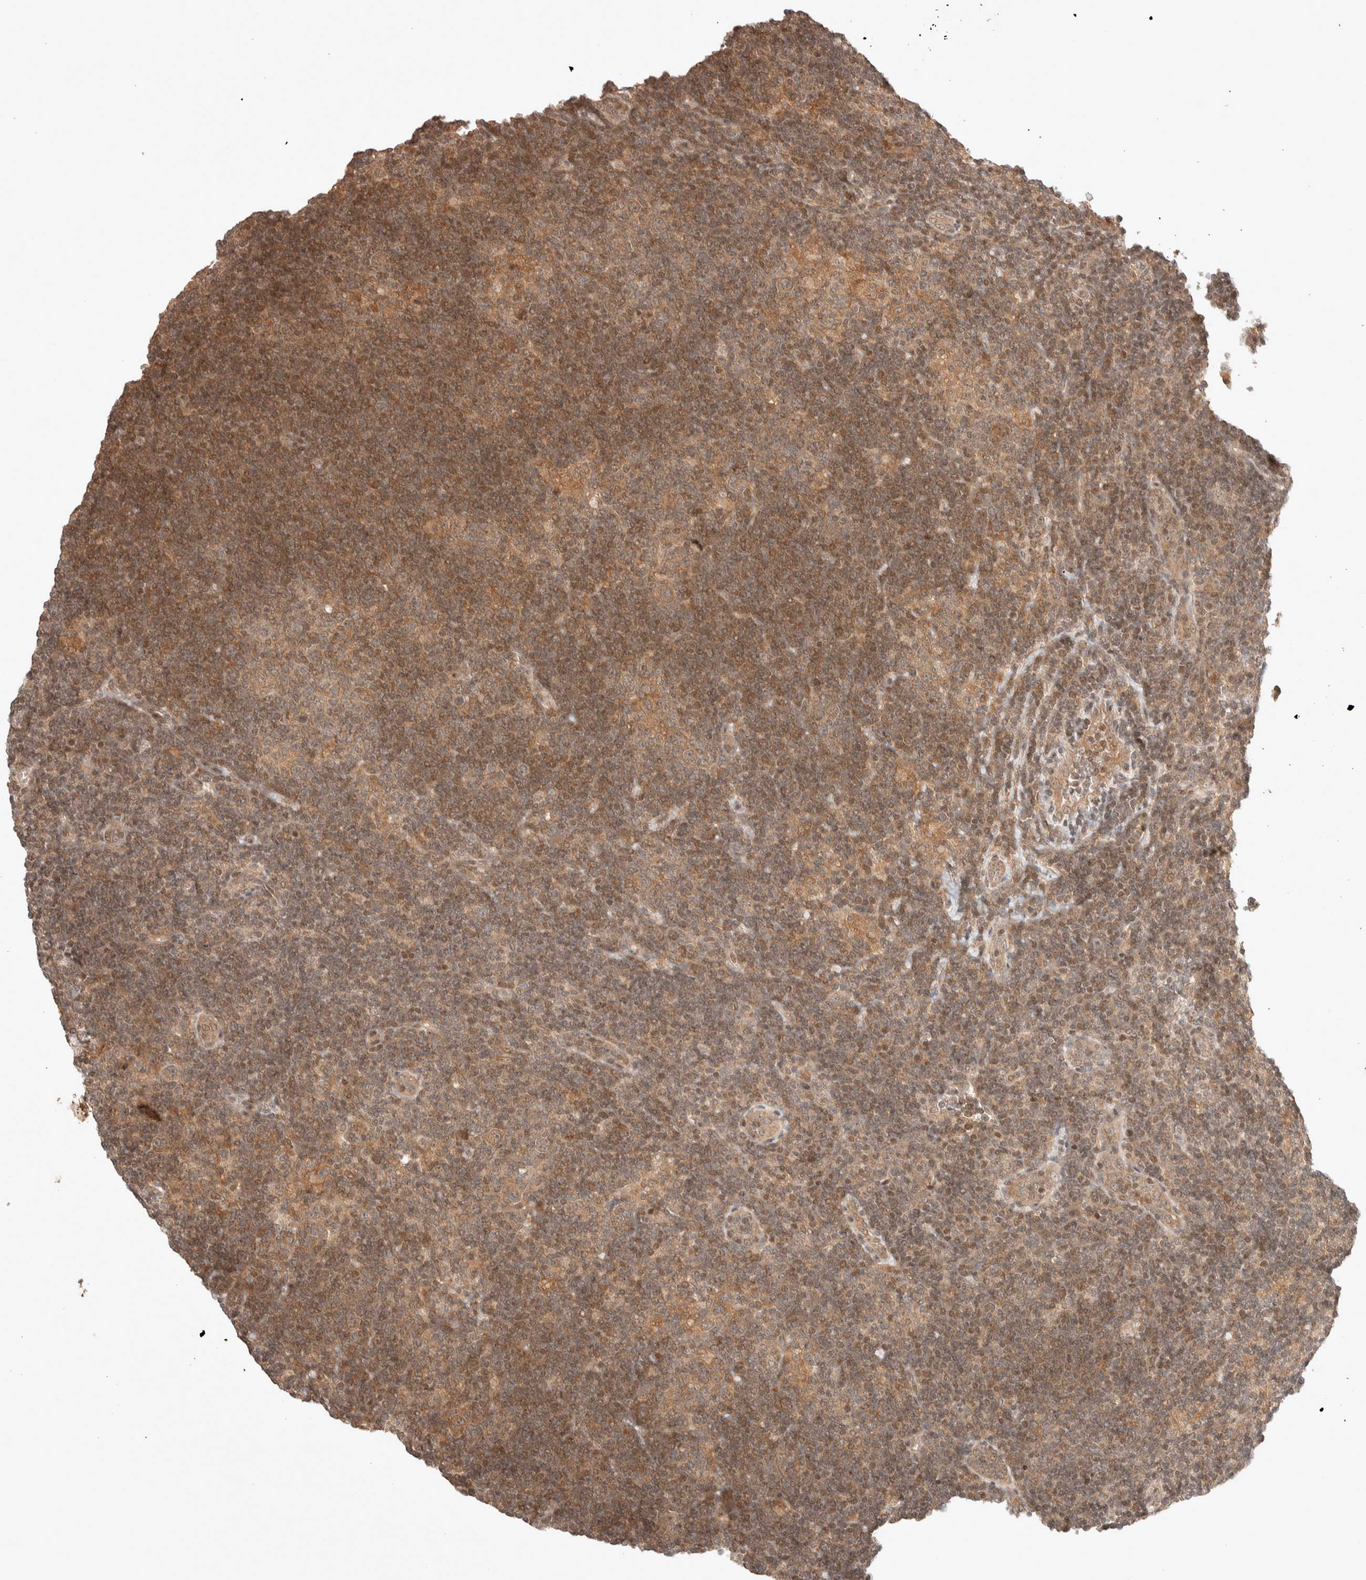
{"staining": {"intensity": "moderate", "quantity": ">75%", "location": "cytoplasmic/membranous"}, "tissue": "lymphoma", "cell_type": "Tumor cells", "image_type": "cancer", "snomed": [{"axis": "morphology", "description": "Hodgkin's disease, NOS"}, {"axis": "topography", "description": "Lymph node"}], "caption": "Protein analysis of Hodgkin's disease tissue shows moderate cytoplasmic/membranous positivity in approximately >75% of tumor cells.", "gene": "THRA", "patient": {"sex": "female", "age": 57}}